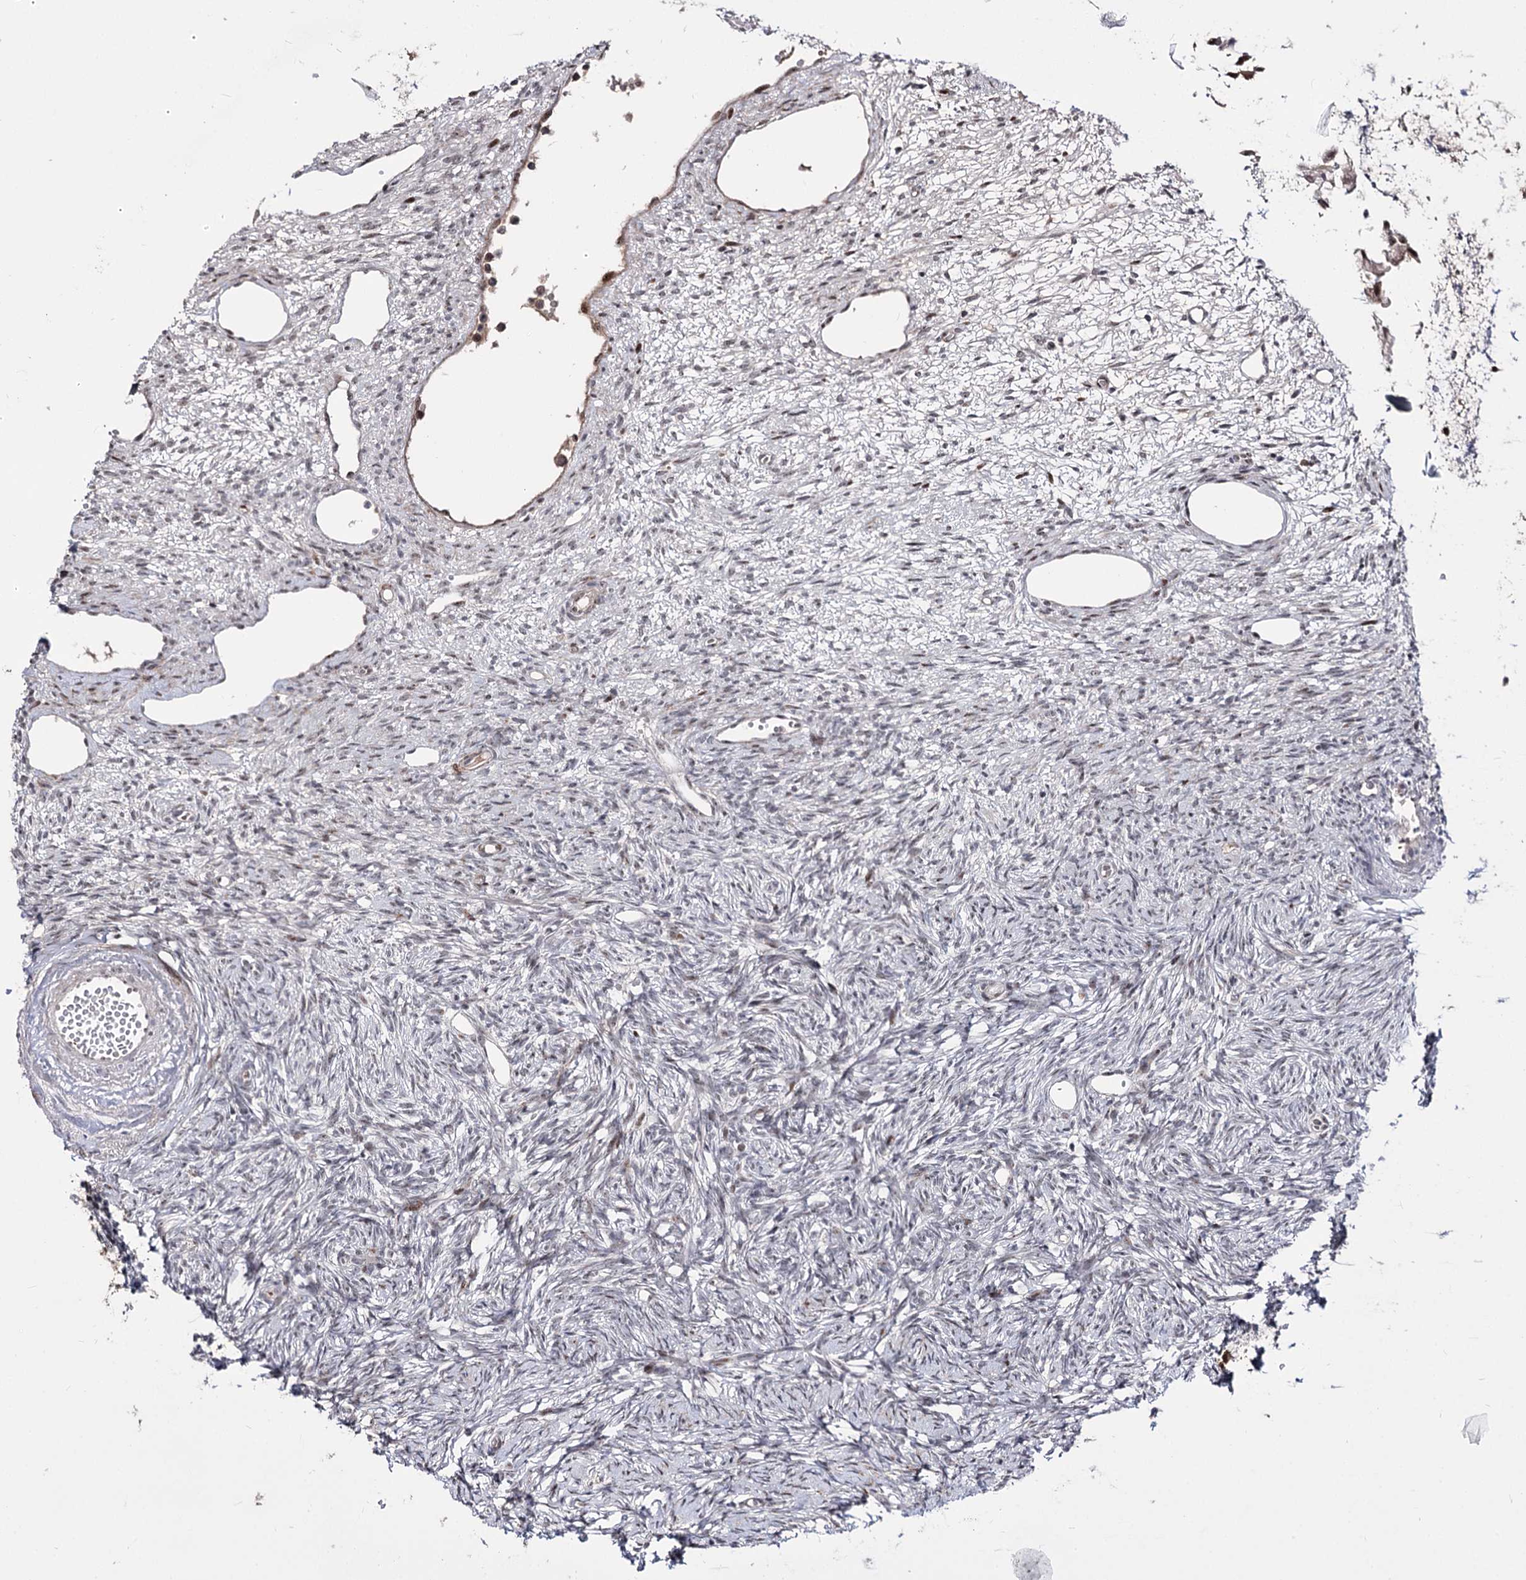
{"staining": {"intensity": "negative", "quantity": "none", "location": "none"}, "tissue": "ovary", "cell_type": "Ovarian stroma cells", "image_type": "normal", "snomed": [{"axis": "morphology", "description": "Normal tissue, NOS"}, {"axis": "topography", "description": "Ovary"}], "caption": "High magnification brightfield microscopy of unremarkable ovary stained with DAB (3,3'-diaminobenzidine) (brown) and counterstained with hematoxylin (blue): ovarian stroma cells show no significant expression. Brightfield microscopy of immunohistochemistry stained with DAB (brown) and hematoxylin (blue), captured at high magnification.", "gene": "STOX1", "patient": {"sex": "female", "age": 51}}